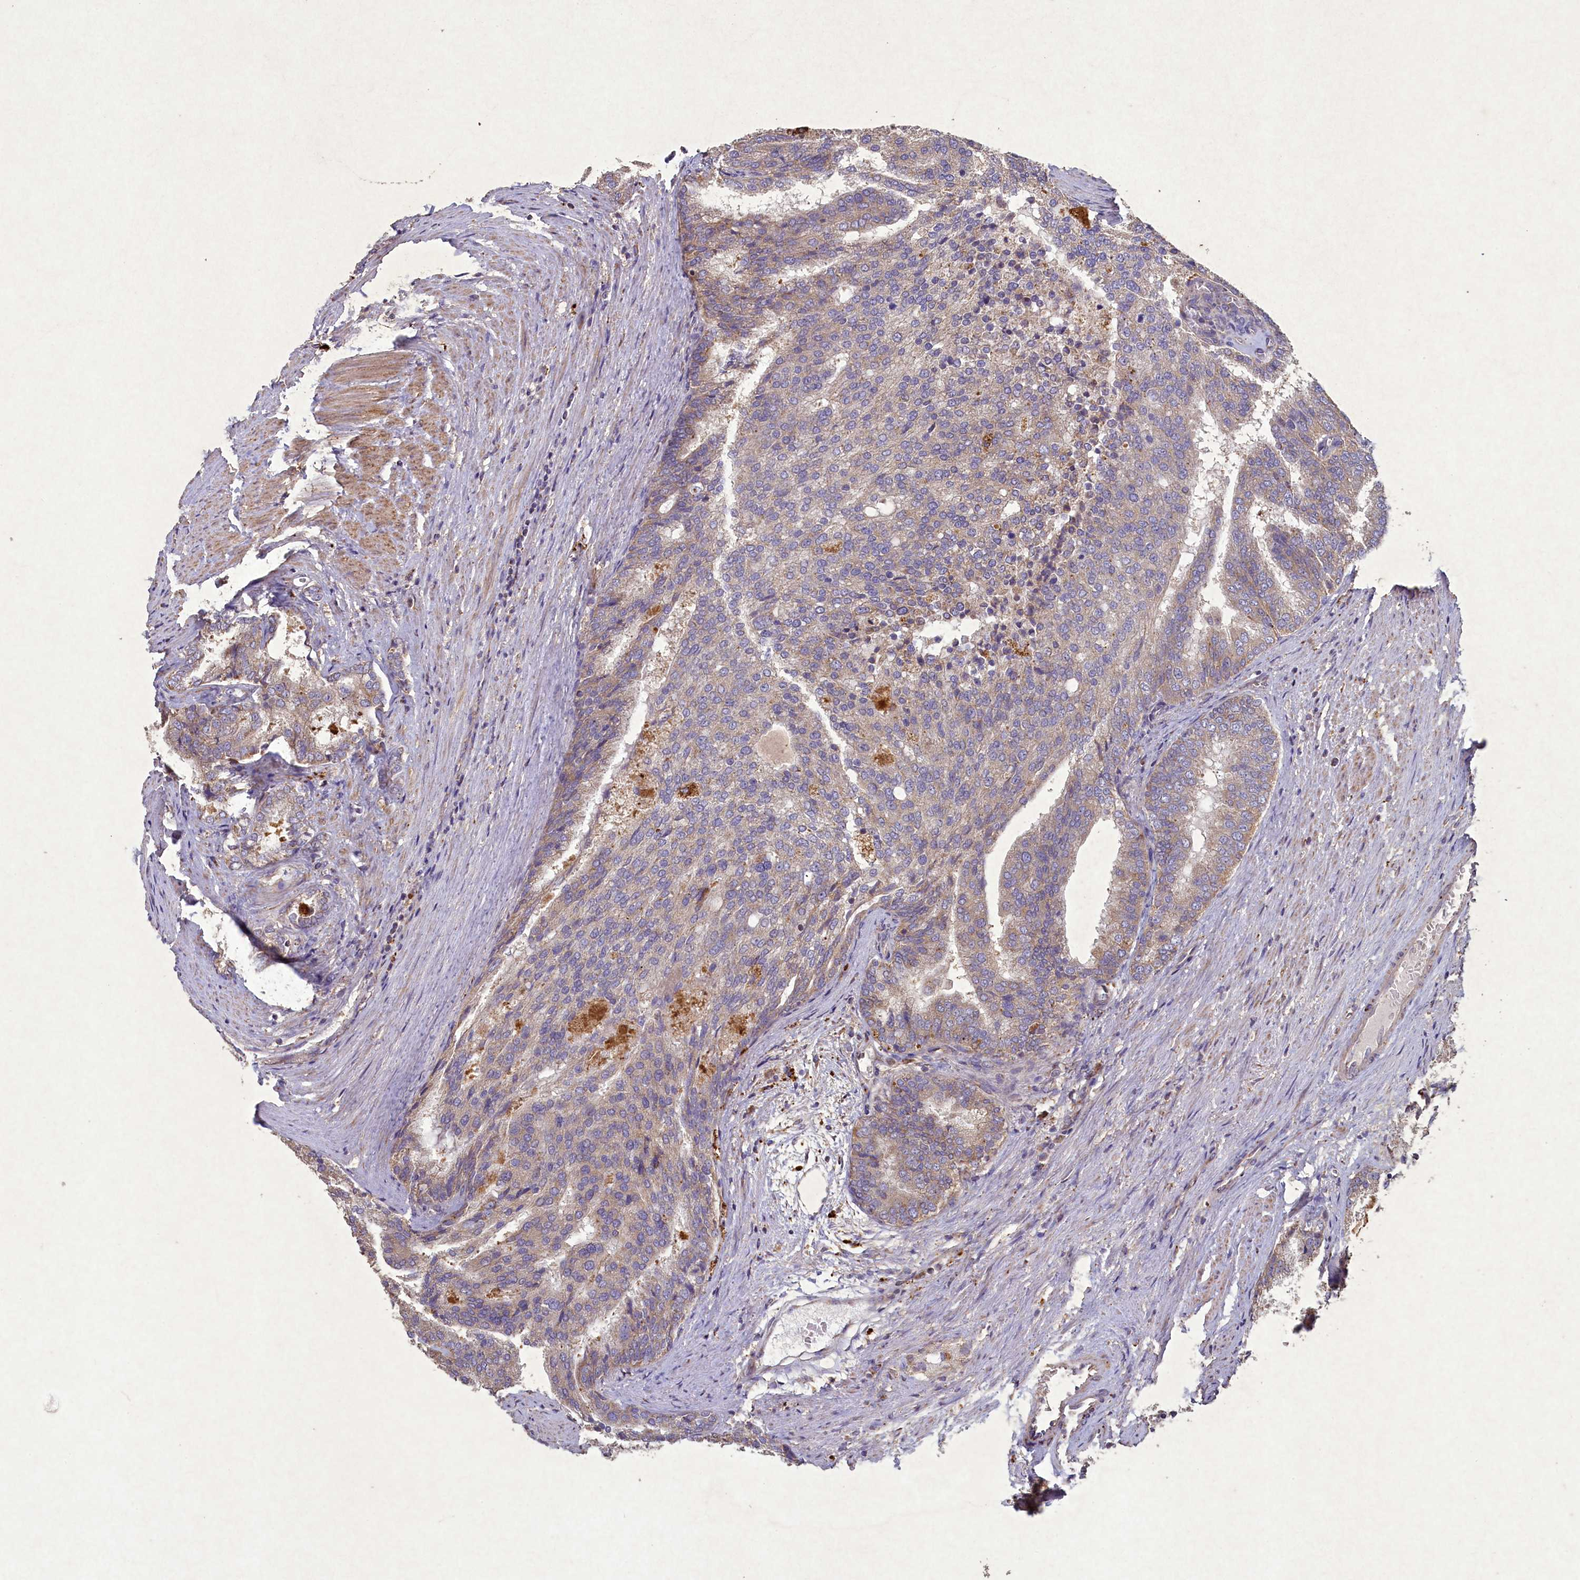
{"staining": {"intensity": "negative", "quantity": "none", "location": "none"}, "tissue": "prostate cancer", "cell_type": "Tumor cells", "image_type": "cancer", "snomed": [{"axis": "morphology", "description": "Adenocarcinoma, High grade"}, {"axis": "topography", "description": "Prostate"}], "caption": "Immunohistochemistry (IHC) image of neoplastic tissue: prostate cancer (high-grade adenocarcinoma) stained with DAB (3,3'-diaminobenzidine) displays no significant protein staining in tumor cells.", "gene": "CIAO2B", "patient": {"sex": "male", "age": 50}}